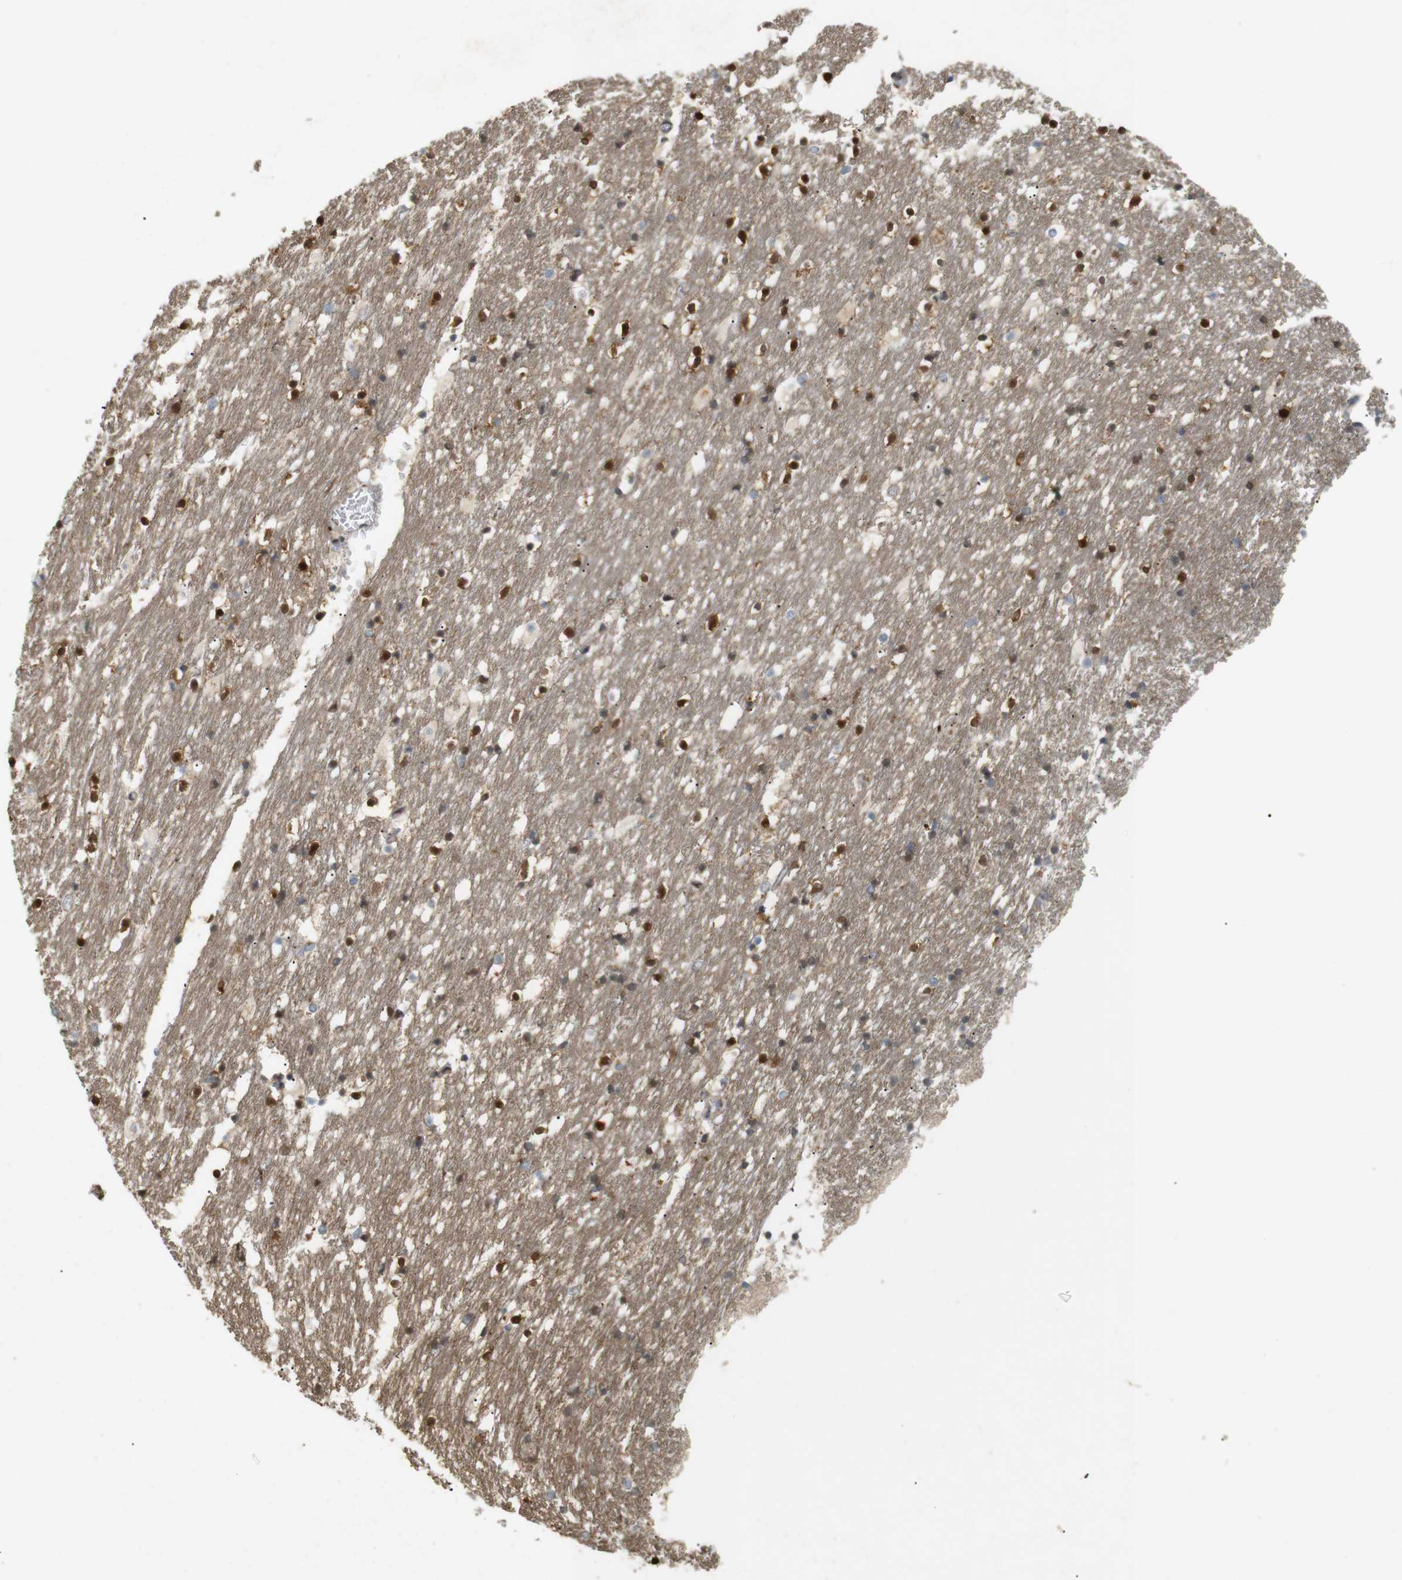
{"staining": {"intensity": "strong", "quantity": ">75%", "location": "cytoplasmic/membranous,nuclear"}, "tissue": "caudate", "cell_type": "Glial cells", "image_type": "normal", "snomed": [{"axis": "morphology", "description": "Normal tissue, NOS"}, {"axis": "topography", "description": "Lateral ventricle wall"}], "caption": "Immunohistochemistry image of normal caudate stained for a protein (brown), which reveals high levels of strong cytoplasmic/membranous,nuclear staining in approximately >75% of glial cells.", "gene": "PPP1R14A", "patient": {"sex": "male", "age": 45}}